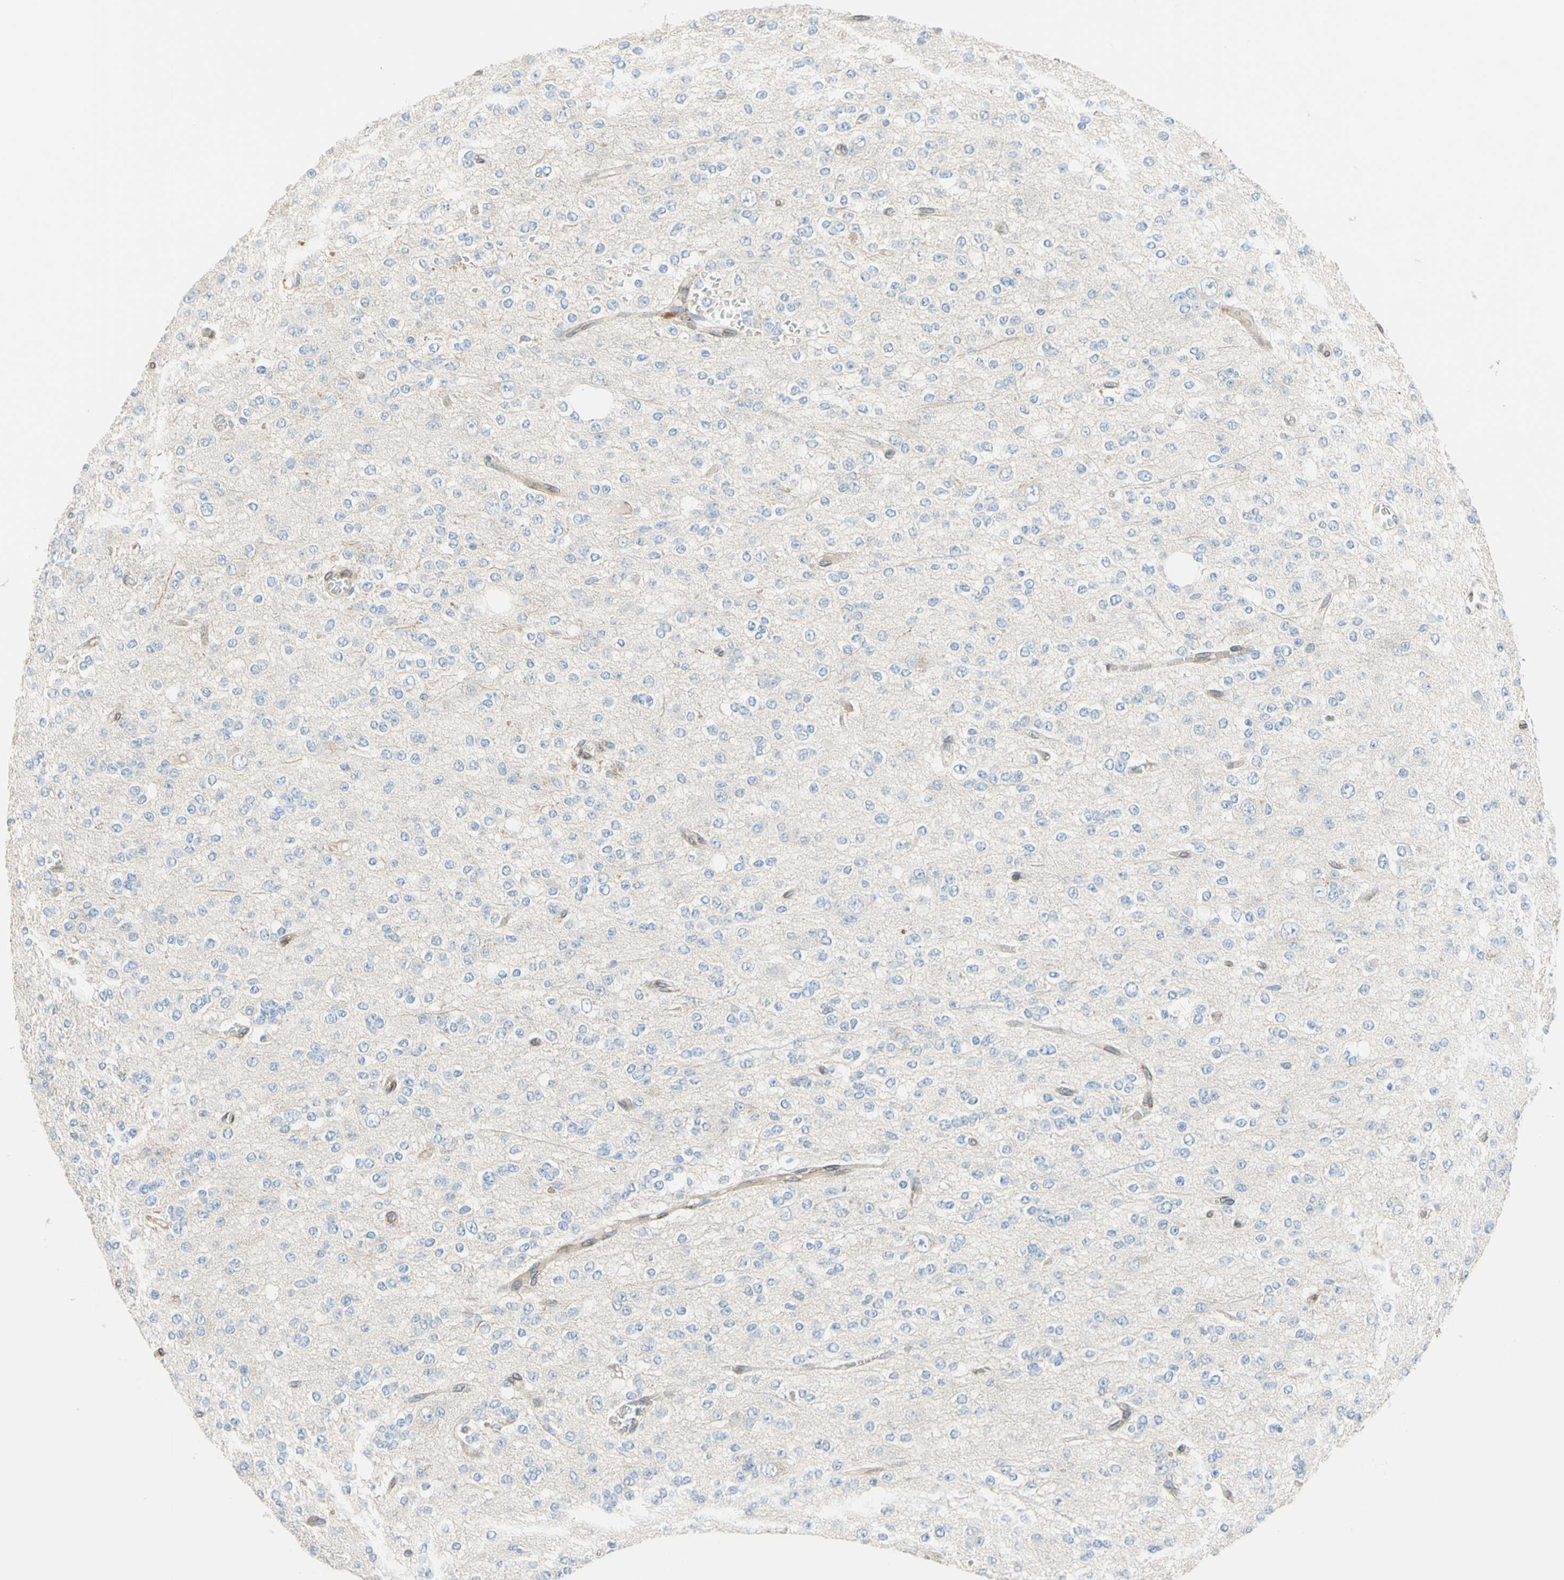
{"staining": {"intensity": "negative", "quantity": "none", "location": "none"}, "tissue": "glioma", "cell_type": "Tumor cells", "image_type": "cancer", "snomed": [{"axis": "morphology", "description": "Glioma, malignant, Low grade"}, {"axis": "topography", "description": "Brain"}], "caption": "High magnification brightfield microscopy of low-grade glioma (malignant) stained with DAB (3,3'-diaminobenzidine) (brown) and counterstained with hematoxylin (blue): tumor cells show no significant expression.", "gene": "TRAF2", "patient": {"sex": "male", "age": 38}}